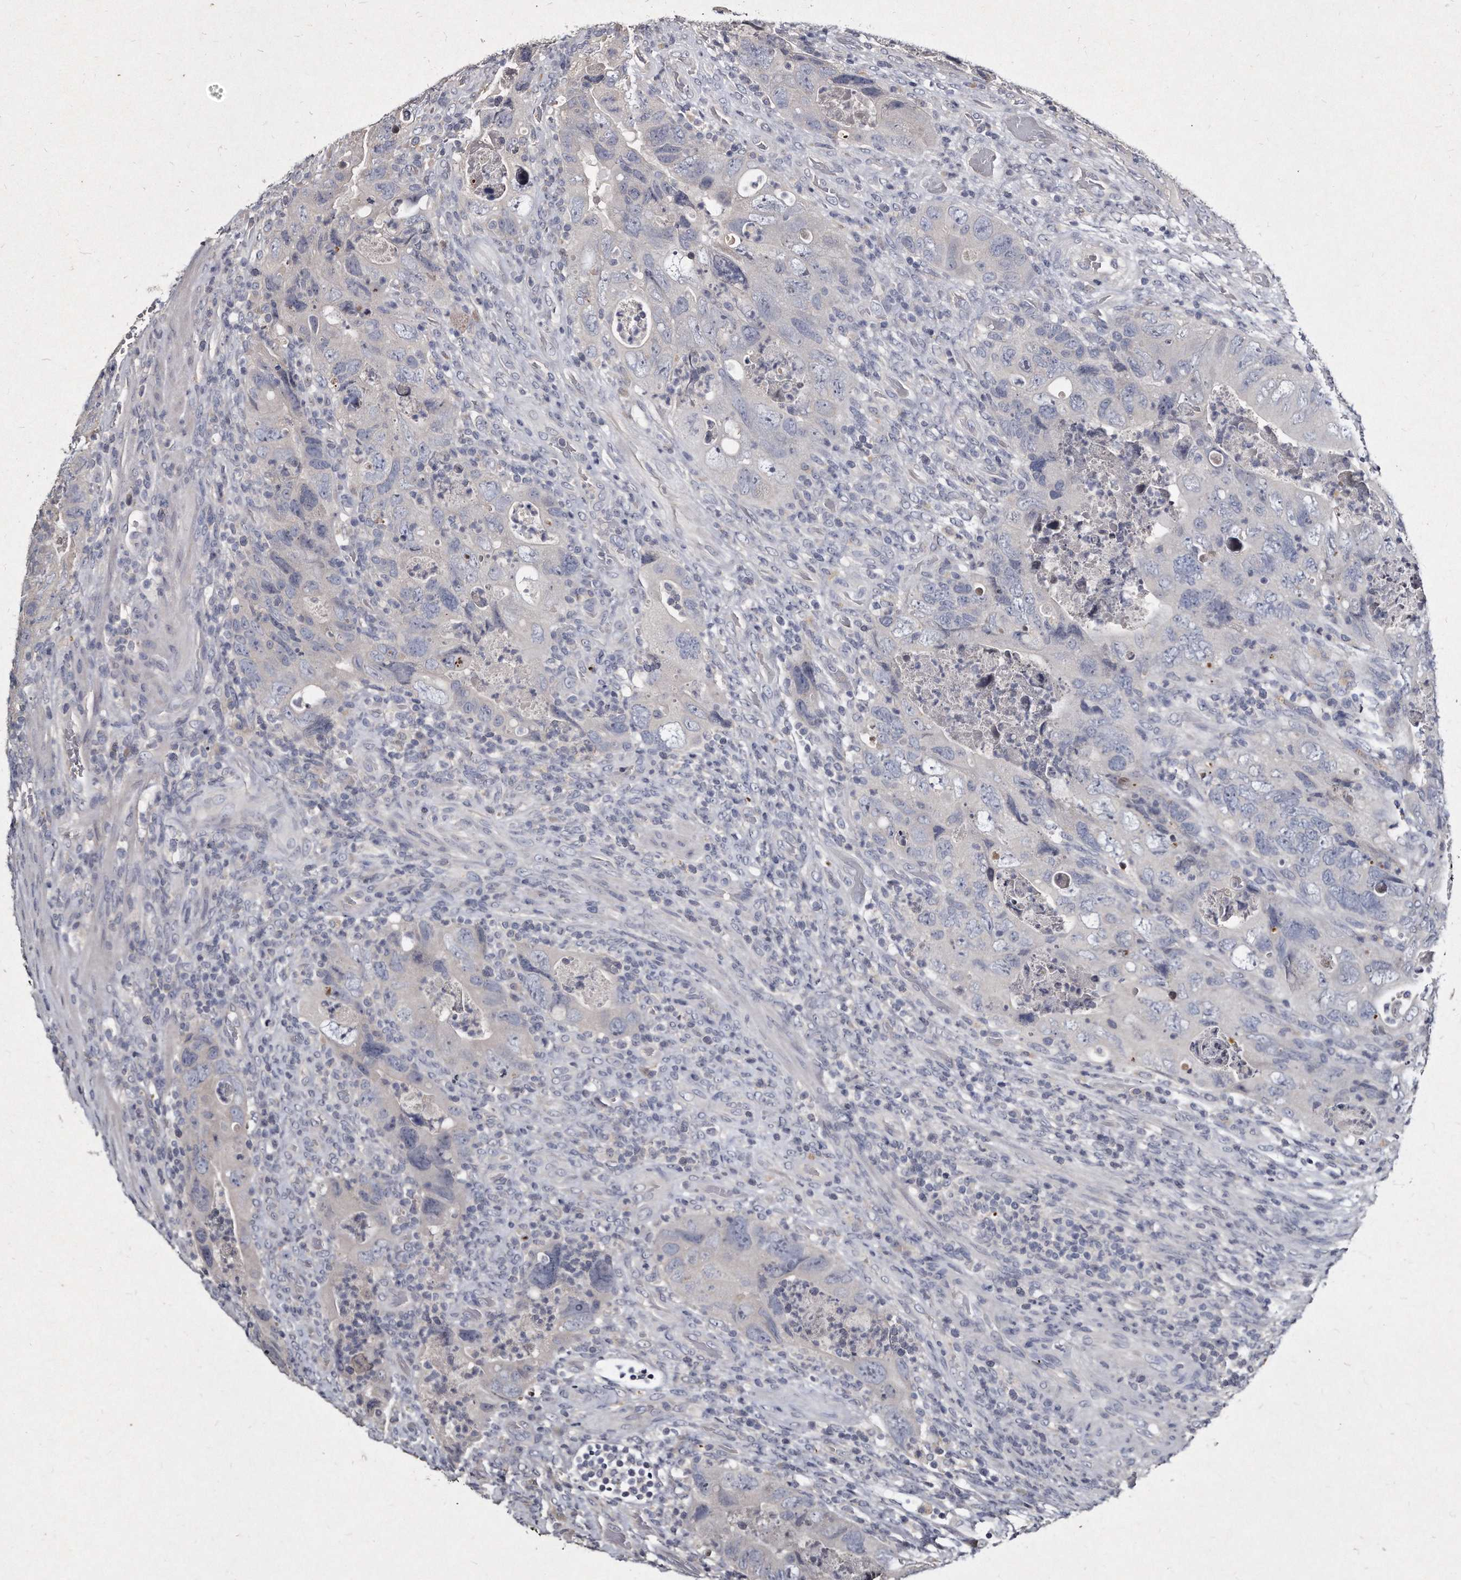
{"staining": {"intensity": "negative", "quantity": "none", "location": "none"}, "tissue": "colorectal cancer", "cell_type": "Tumor cells", "image_type": "cancer", "snomed": [{"axis": "morphology", "description": "Adenocarcinoma, NOS"}, {"axis": "topography", "description": "Rectum"}], "caption": "The micrograph reveals no significant staining in tumor cells of colorectal cancer (adenocarcinoma).", "gene": "KLHDC3", "patient": {"sex": "male", "age": 63}}